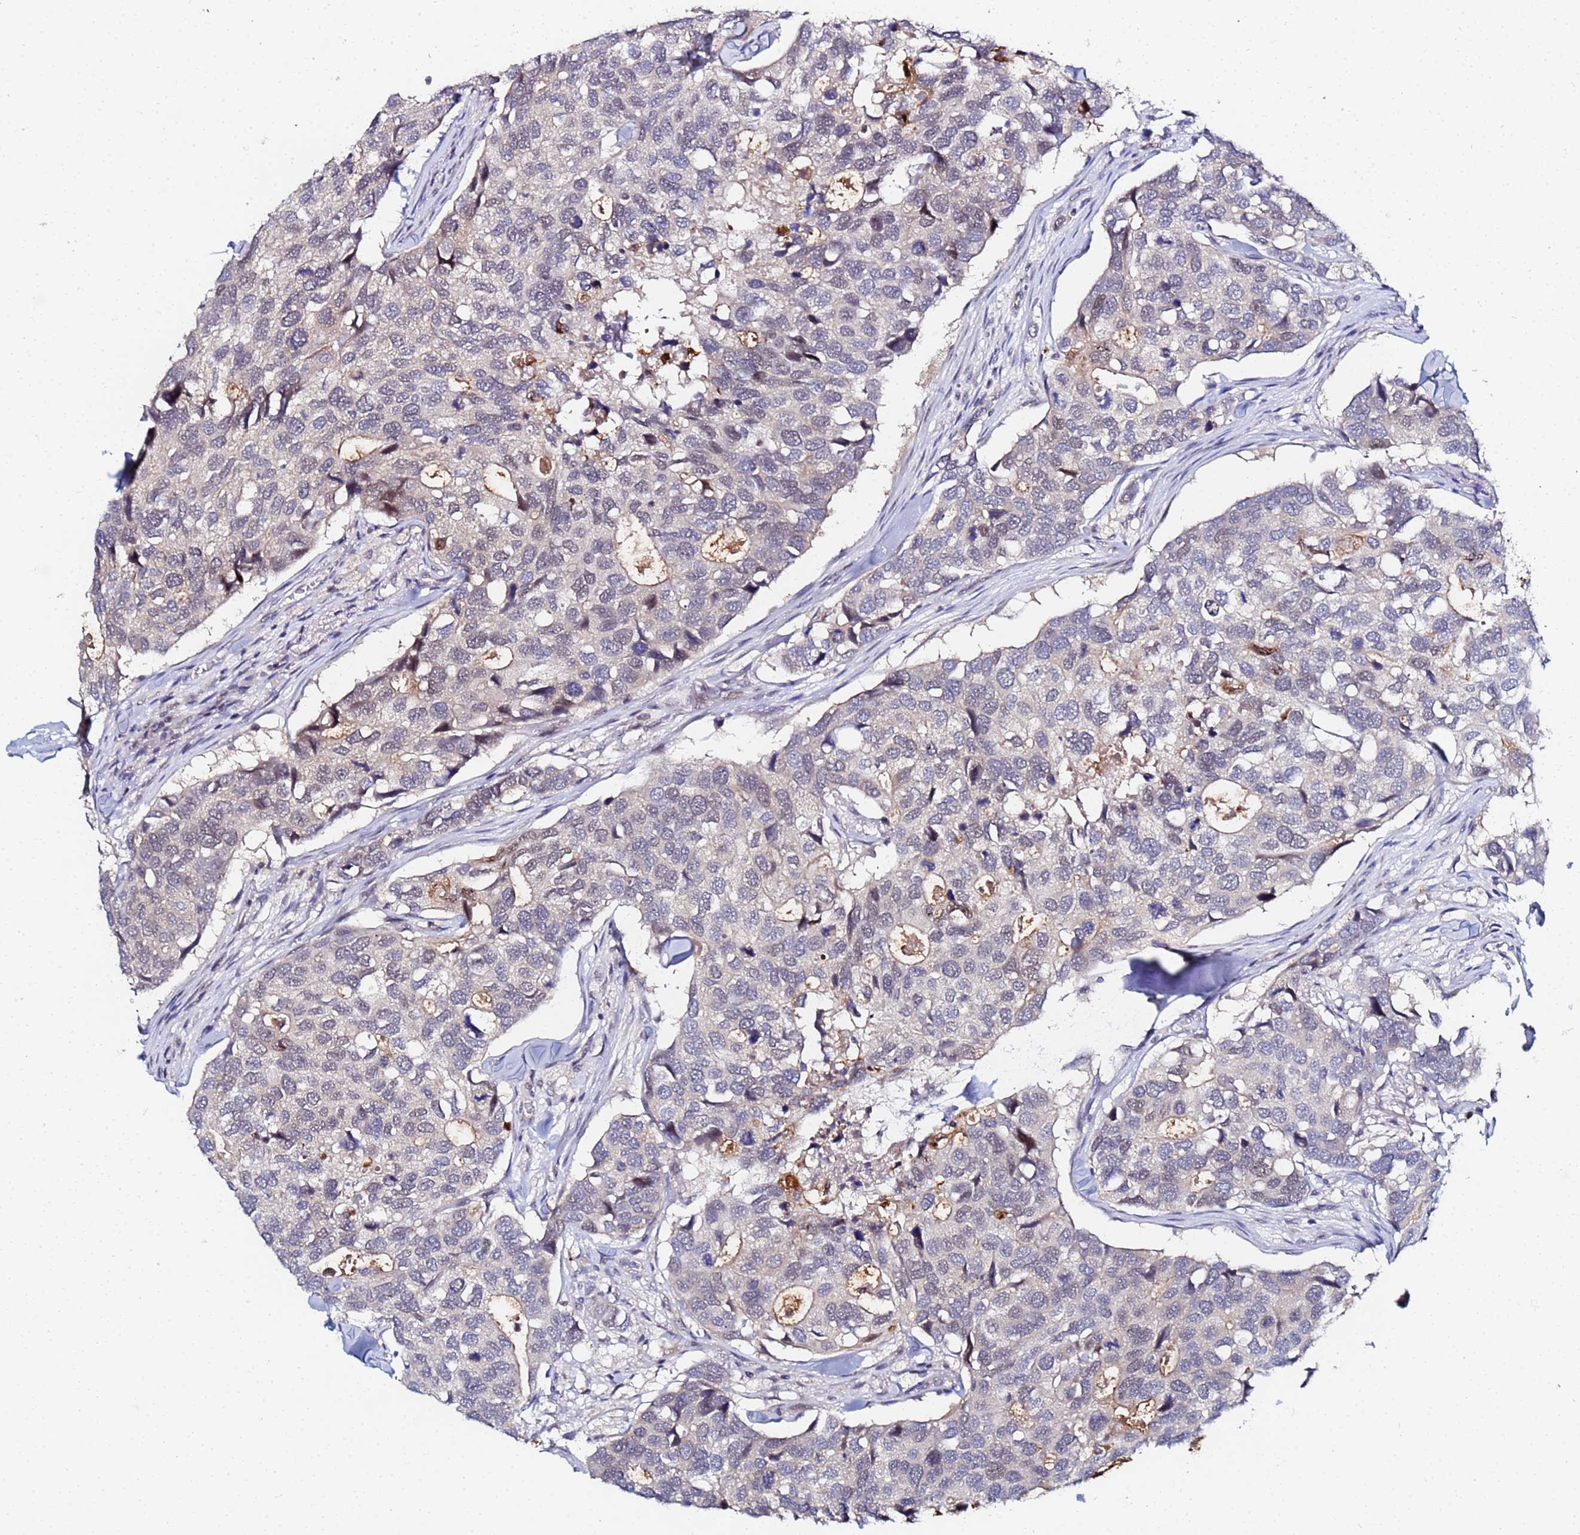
{"staining": {"intensity": "moderate", "quantity": "<25%", "location": "cytoplasmic/membranous"}, "tissue": "breast cancer", "cell_type": "Tumor cells", "image_type": "cancer", "snomed": [{"axis": "morphology", "description": "Duct carcinoma"}, {"axis": "topography", "description": "Breast"}], "caption": "A photomicrograph of breast cancer (invasive ductal carcinoma) stained for a protein displays moderate cytoplasmic/membranous brown staining in tumor cells. The staining was performed using DAB (3,3'-diaminobenzidine), with brown indicating positive protein expression. Nuclei are stained blue with hematoxylin.", "gene": "MTCL1", "patient": {"sex": "female", "age": 83}}